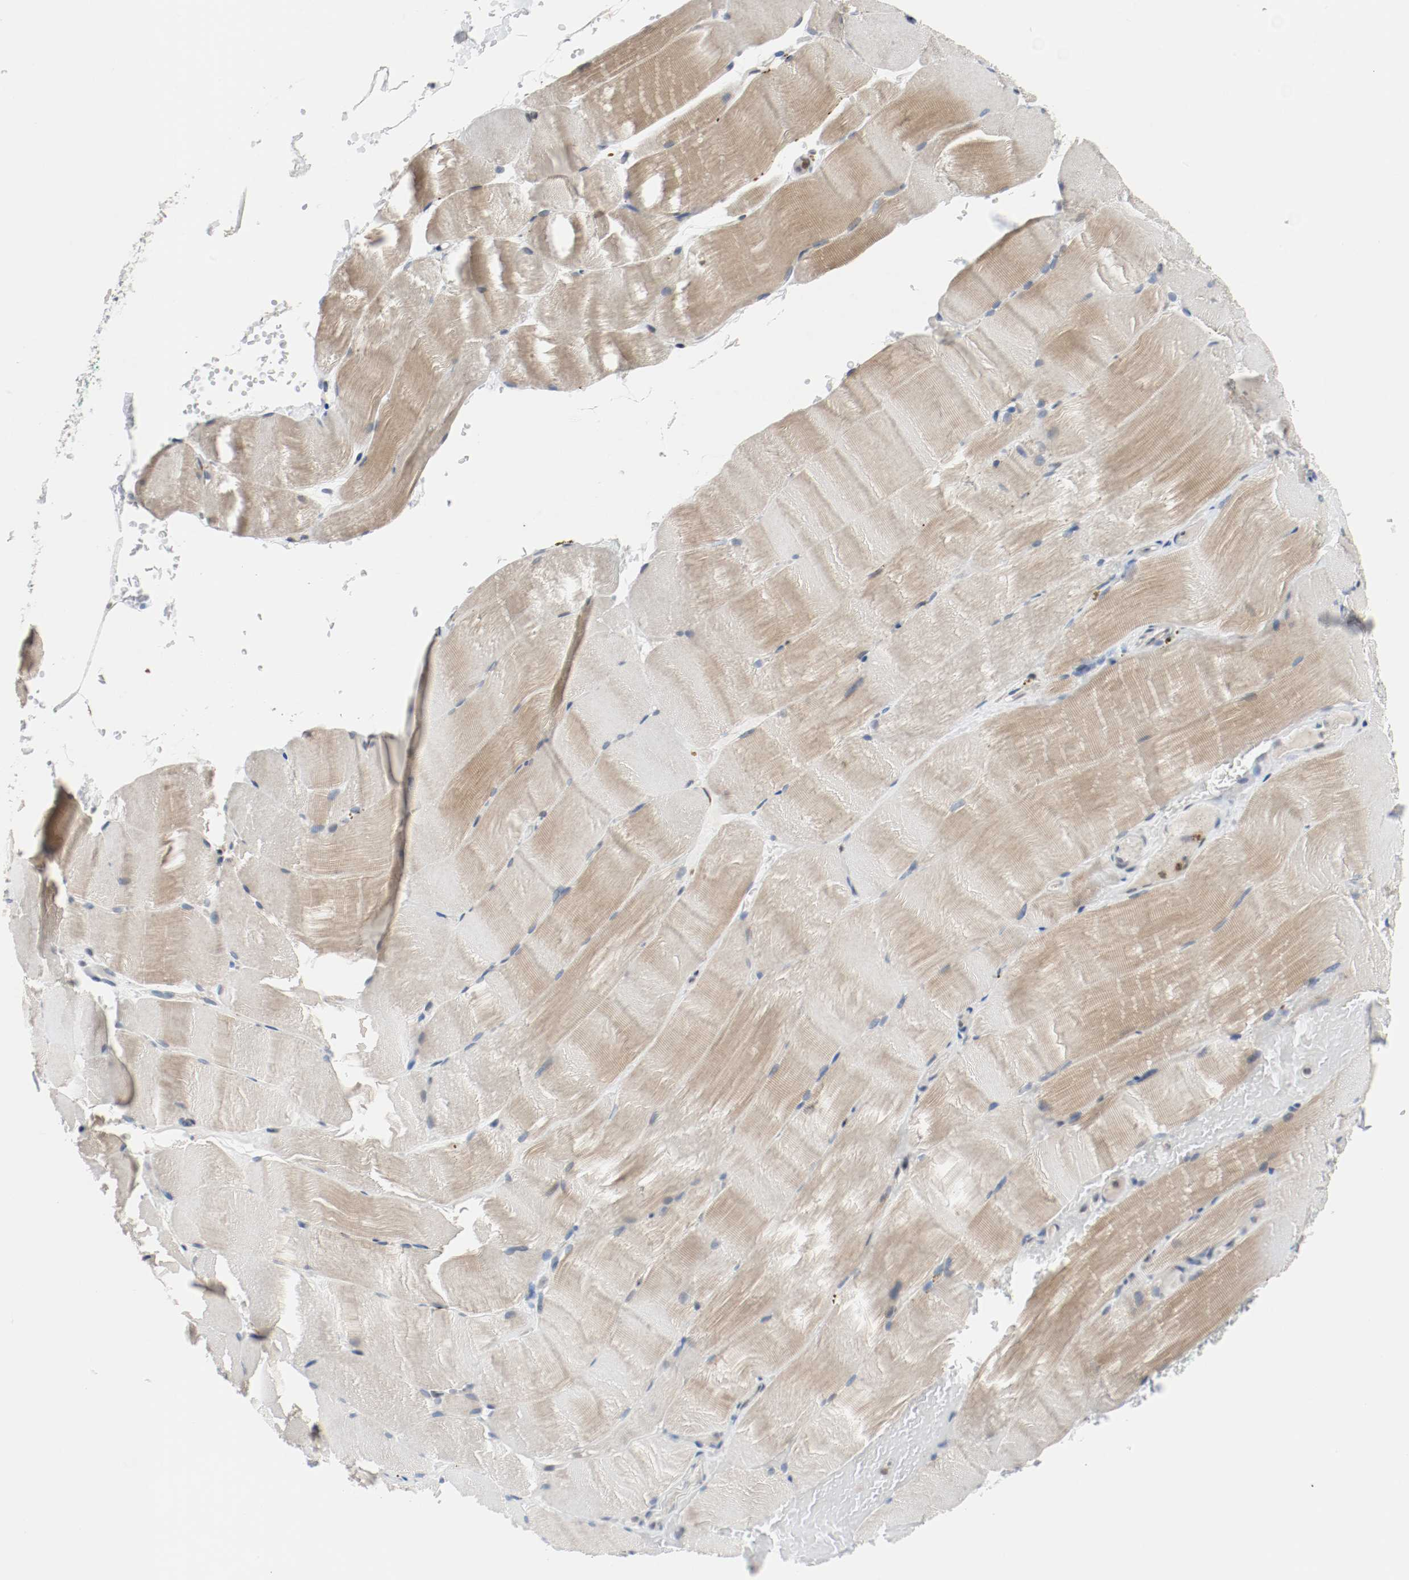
{"staining": {"intensity": "weak", "quantity": "<25%", "location": "cytoplasmic/membranous"}, "tissue": "skeletal muscle", "cell_type": "Myocytes", "image_type": "normal", "snomed": [{"axis": "morphology", "description": "Normal tissue, NOS"}, {"axis": "topography", "description": "Skeletal muscle"}], "caption": "Immunohistochemical staining of unremarkable human skeletal muscle shows no significant staining in myocytes.", "gene": "ASH1L", "patient": {"sex": "female", "age": 37}}